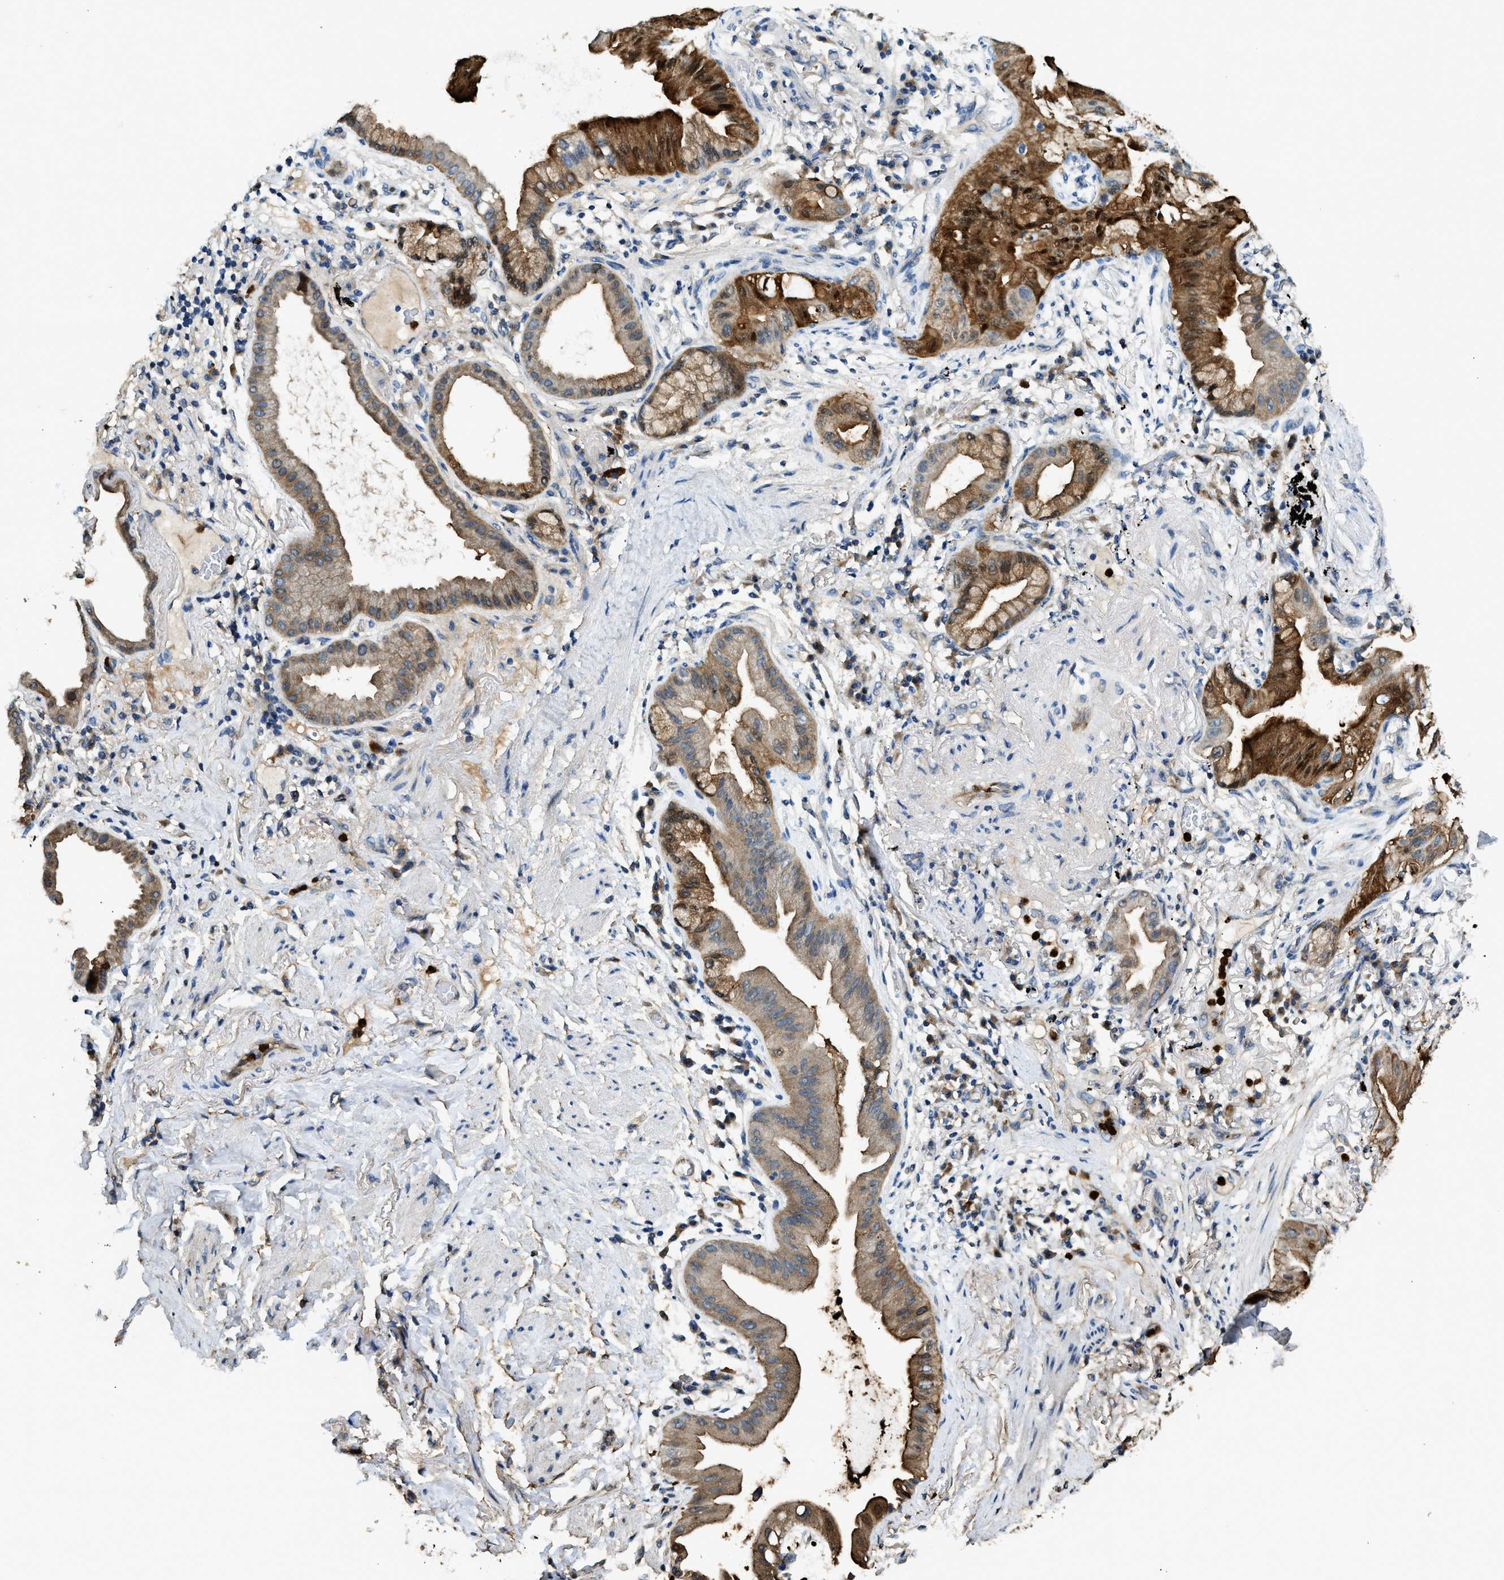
{"staining": {"intensity": "moderate", "quantity": ">75%", "location": "cytoplasmic/membranous,nuclear"}, "tissue": "lung cancer", "cell_type": "Tumor cells", "image_type": "cancer", "snomed": [{"axis": "morphology", "description": "Normal tissue, NOS"}, {"axis": "morphology", "description": "Adenocarcinoma, NOS"}, {"axis": "topography", "description": "Bronchus"}, {"axis": "topography", "description": "Lung"}], "caption": "Human lung adenocarcinoma stained with a brown dye reveals moderate cytoplasmic/membranous and nuclear positive expression in approximately >75% of tumor cells.", "gene": "ANXA3", "patient": {"sex": "female", "age": 70}}